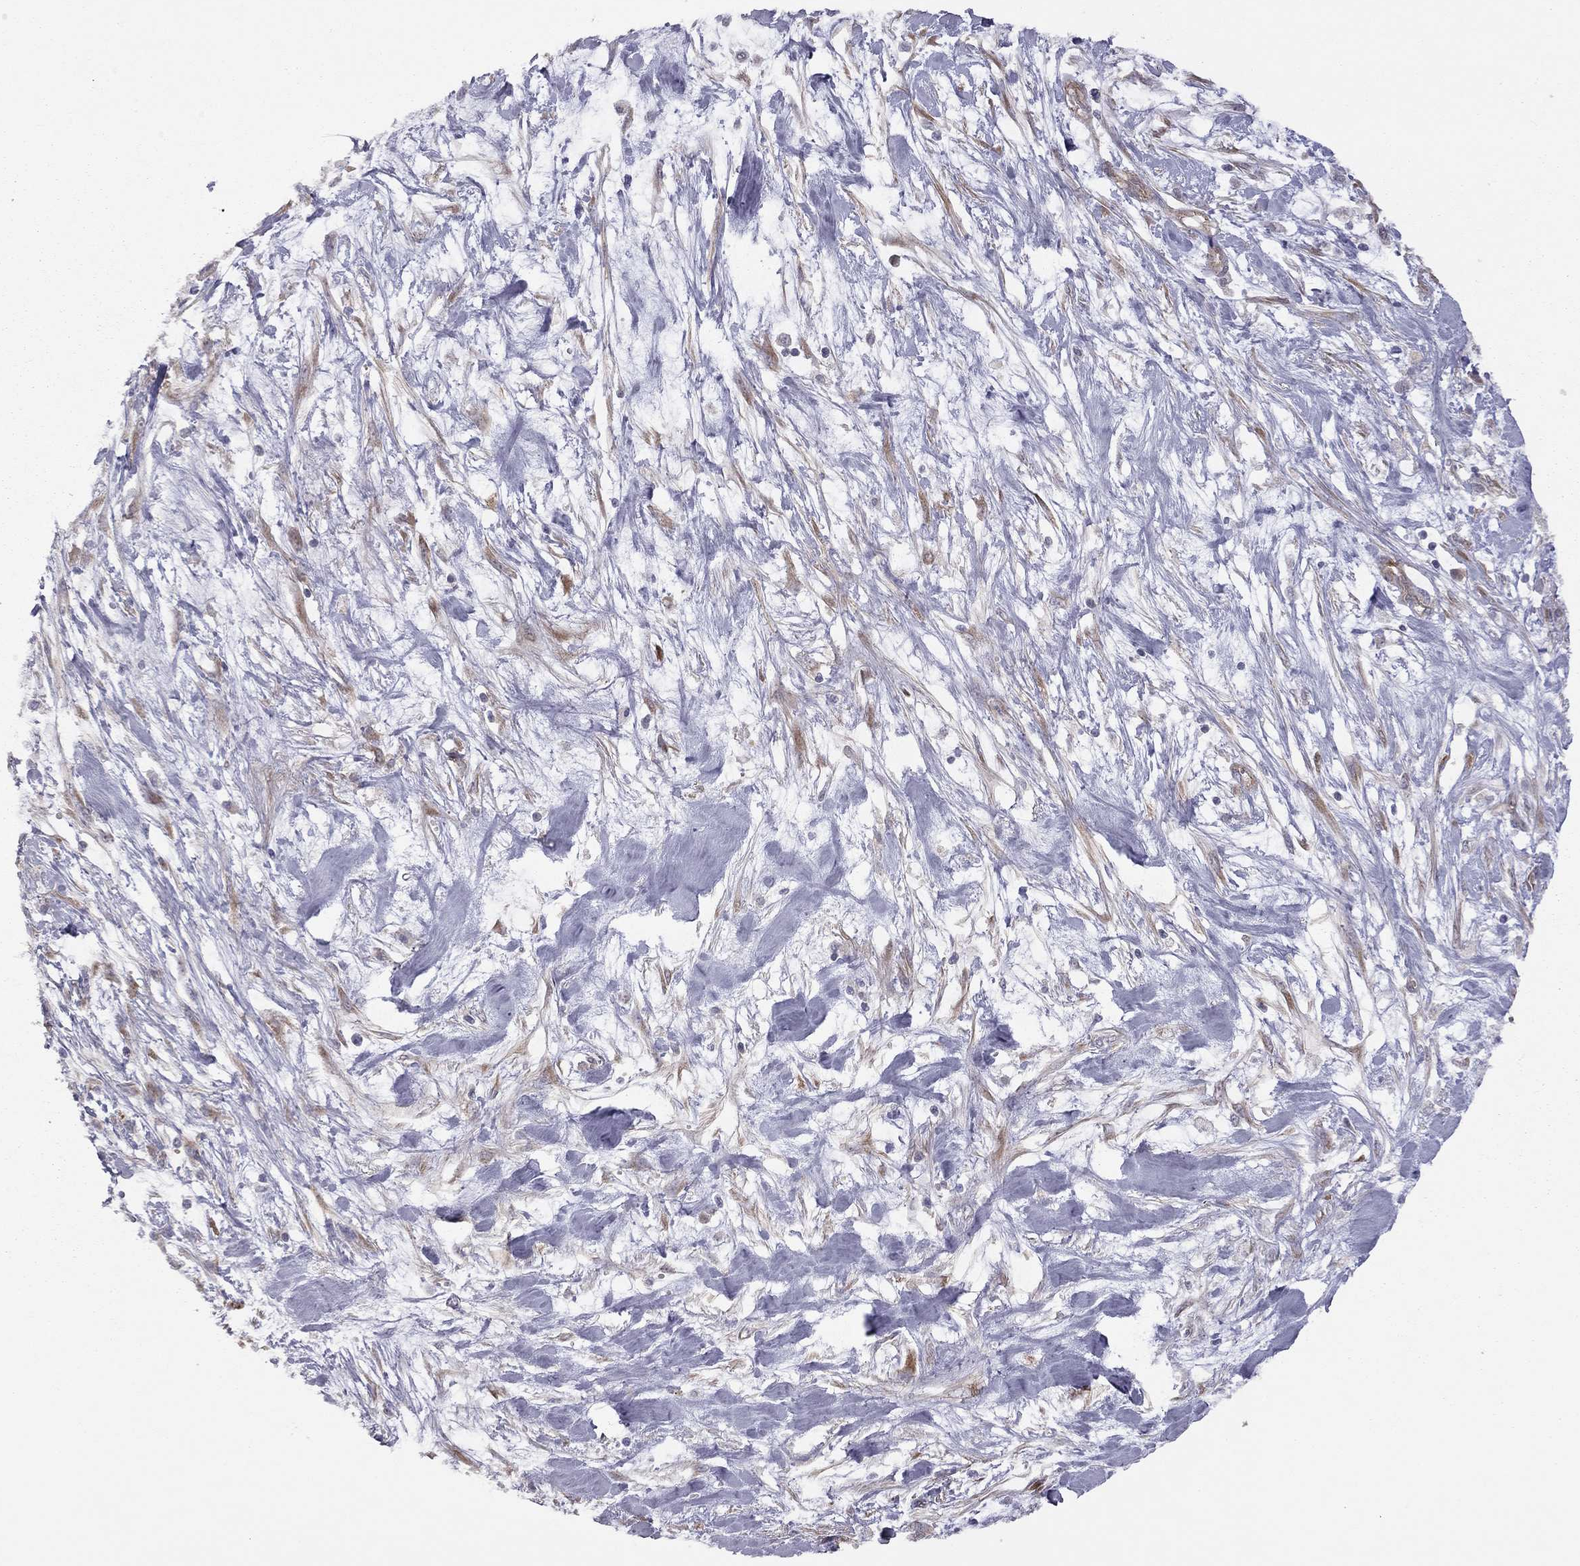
{"staining": {"intensity": "negative", "quantity": "none", "location": "none"}, "tissue": "pancreatic cancer", "cell_type": "Tumor cells", "image_type": "cancer", "snomed": [{"axis": "morphology", "description": "Adenocarcinoma, NOS"}, {"axis": "topography", "description": "Pancreas"}], "caption": "DAB (3,3'-diaminobenzidine) immunohistochemical staining of human pancreatic cancer shows no significant positivity in tumor cells.", "gene": "EXOC3L2", "patient": {"sex": "male", "age": 50}}